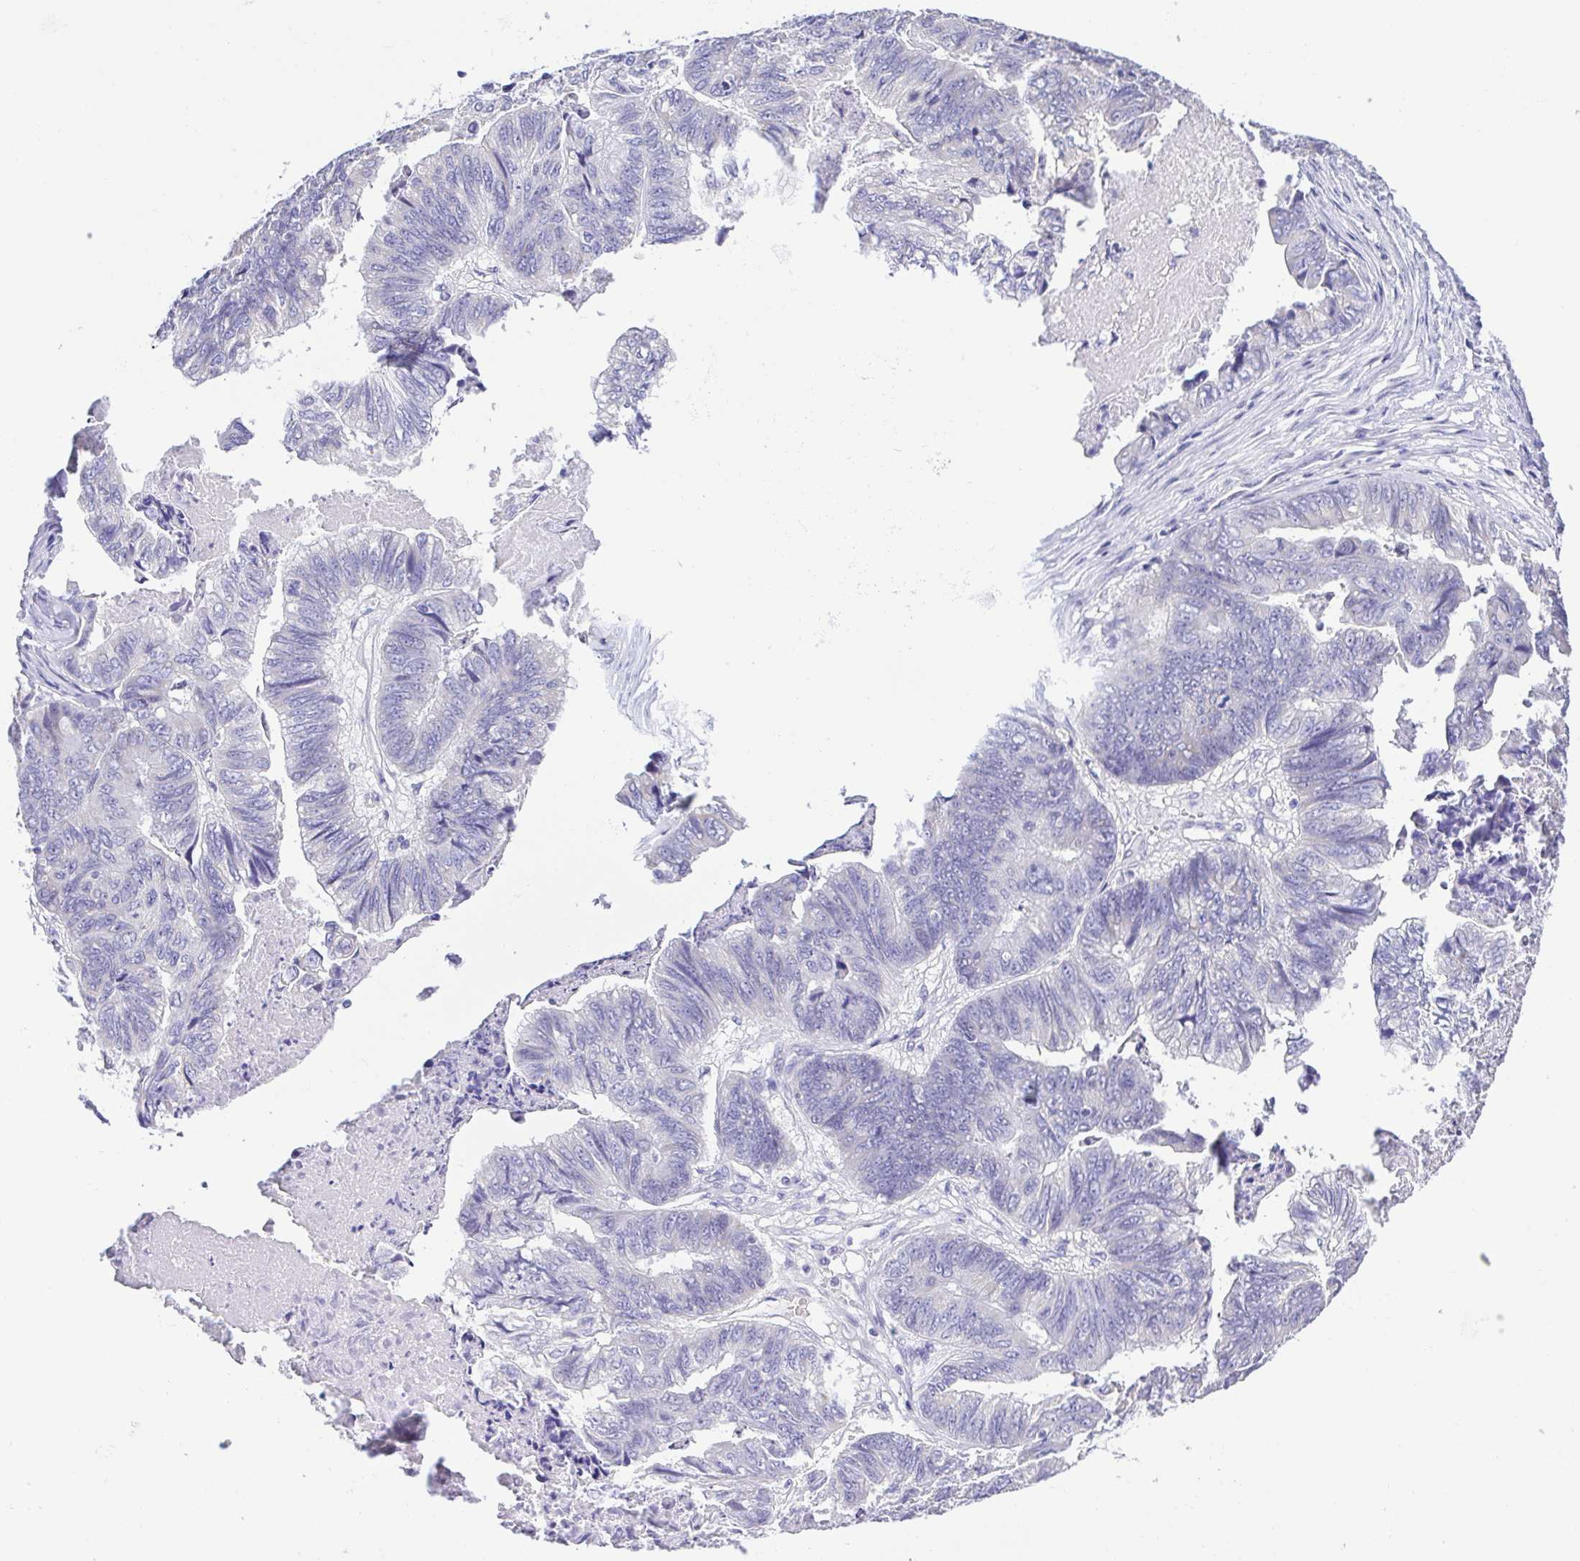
{"staining": {"intensity": "negative", "quantity": "none", "location": "none"}, "tissue": "stomach cancer", "cell_type": "Tumor cells", "image_type": "cancer", "snomed": [{"axis": "morphology", "description": "Adenocarcinoma, NOS"}, {"axis": "topography", "description": "Stomach, lower"}], "caption": "Photomicrograph shows no significant protein positivity in tumor cells of stomach cancer (adenocarcinoma).", "gene": "CD72", "patient": {"sex": "male", "age": 77}}